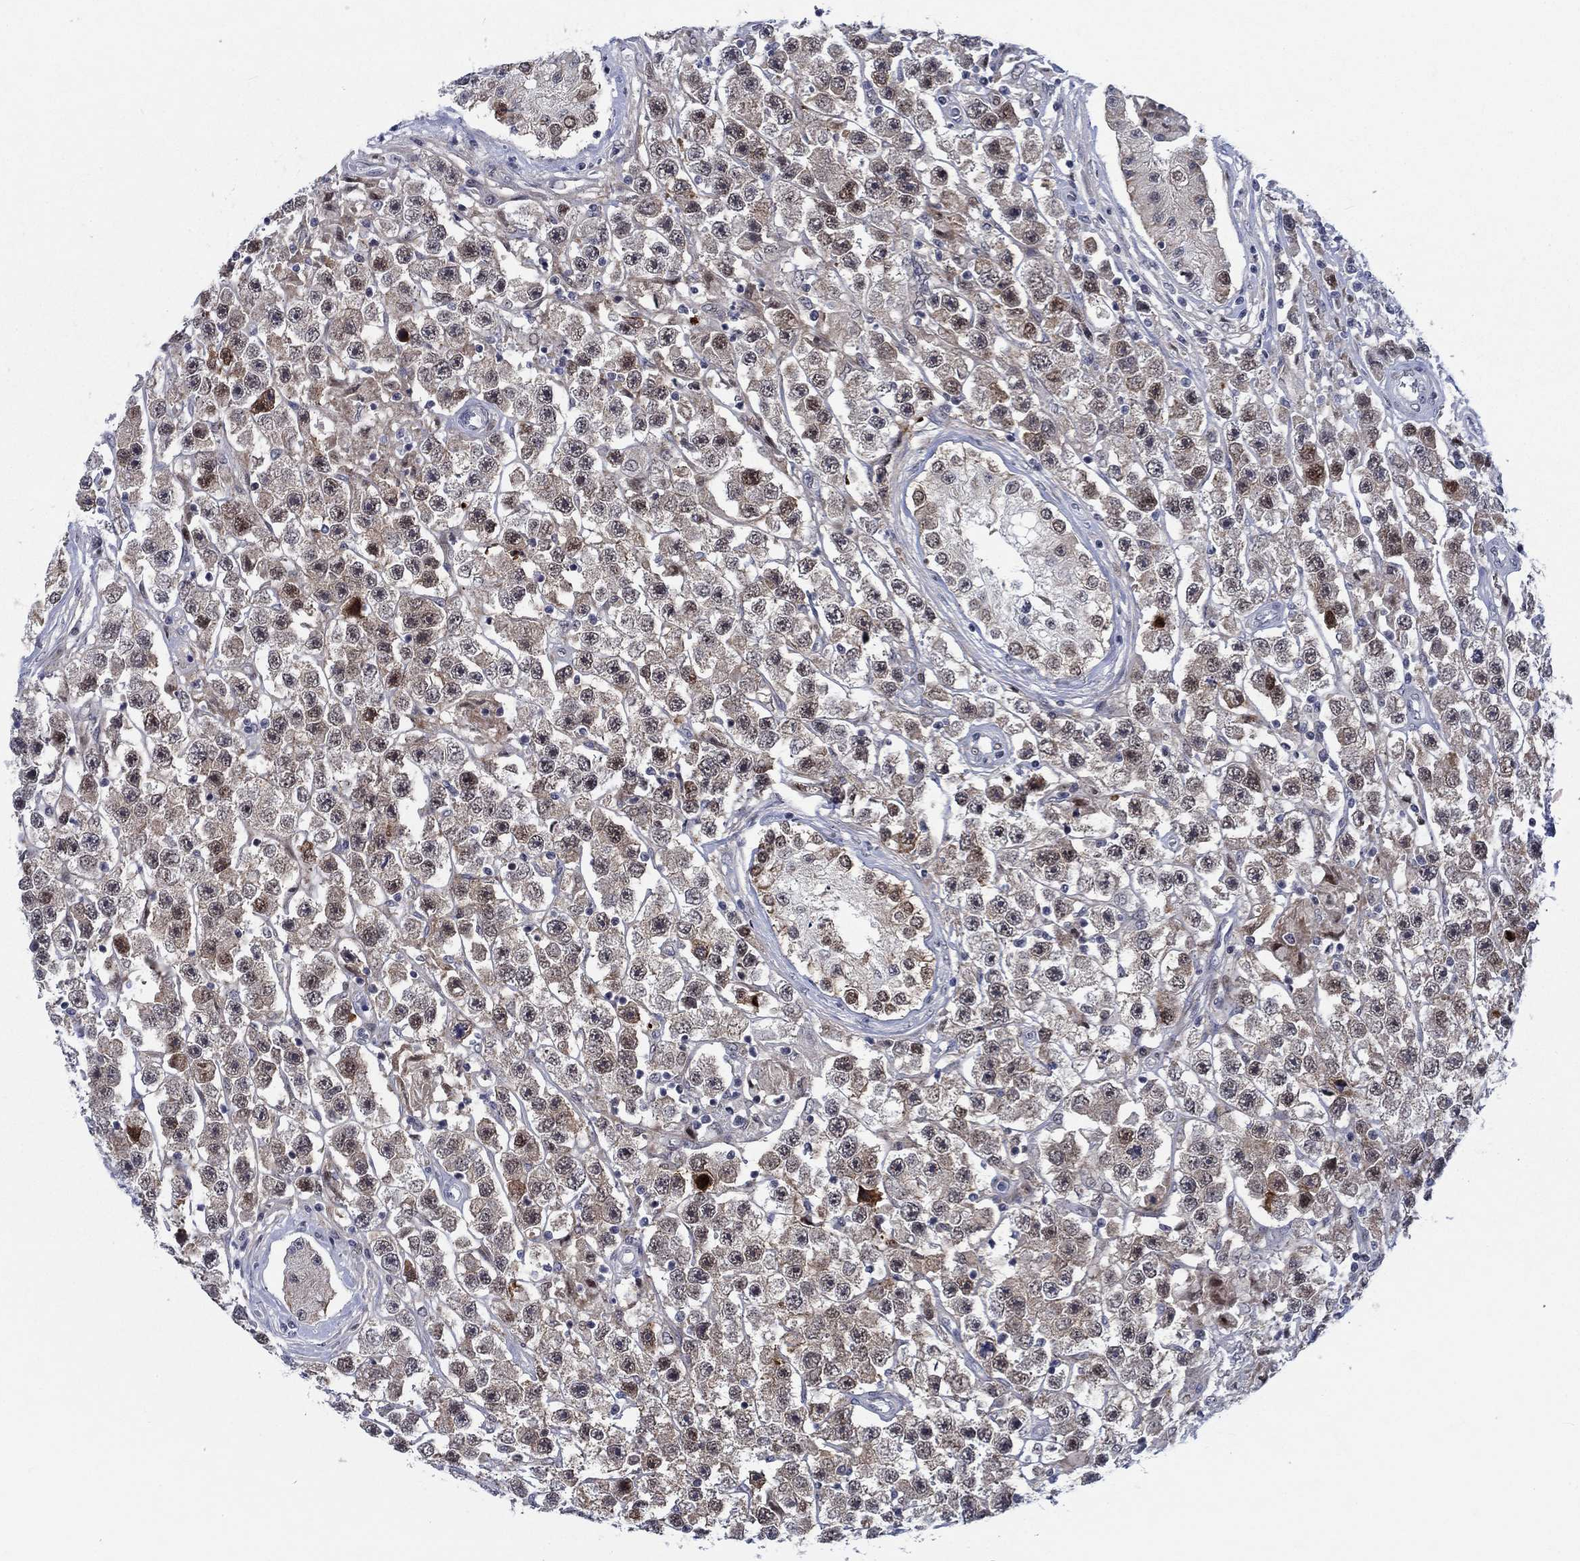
{"staining": {"intensity": "moderate", "quantity": "<25%", "location": "nuclear"}, "tissue": "testis cancer", "cell_type": "Tumor cells", "image_type": "cancer", "snomed": [{"axis": "morphology", "description": "Seminoma, NOS"}, {"axis": "topography", "description": "Testis"}], "caption": "Human testis seminoma stained with a protein marker exhibits moderate staining in tumor cells.", "gene": "NEU3", "patient": {"sex": "male", "age": 45}}